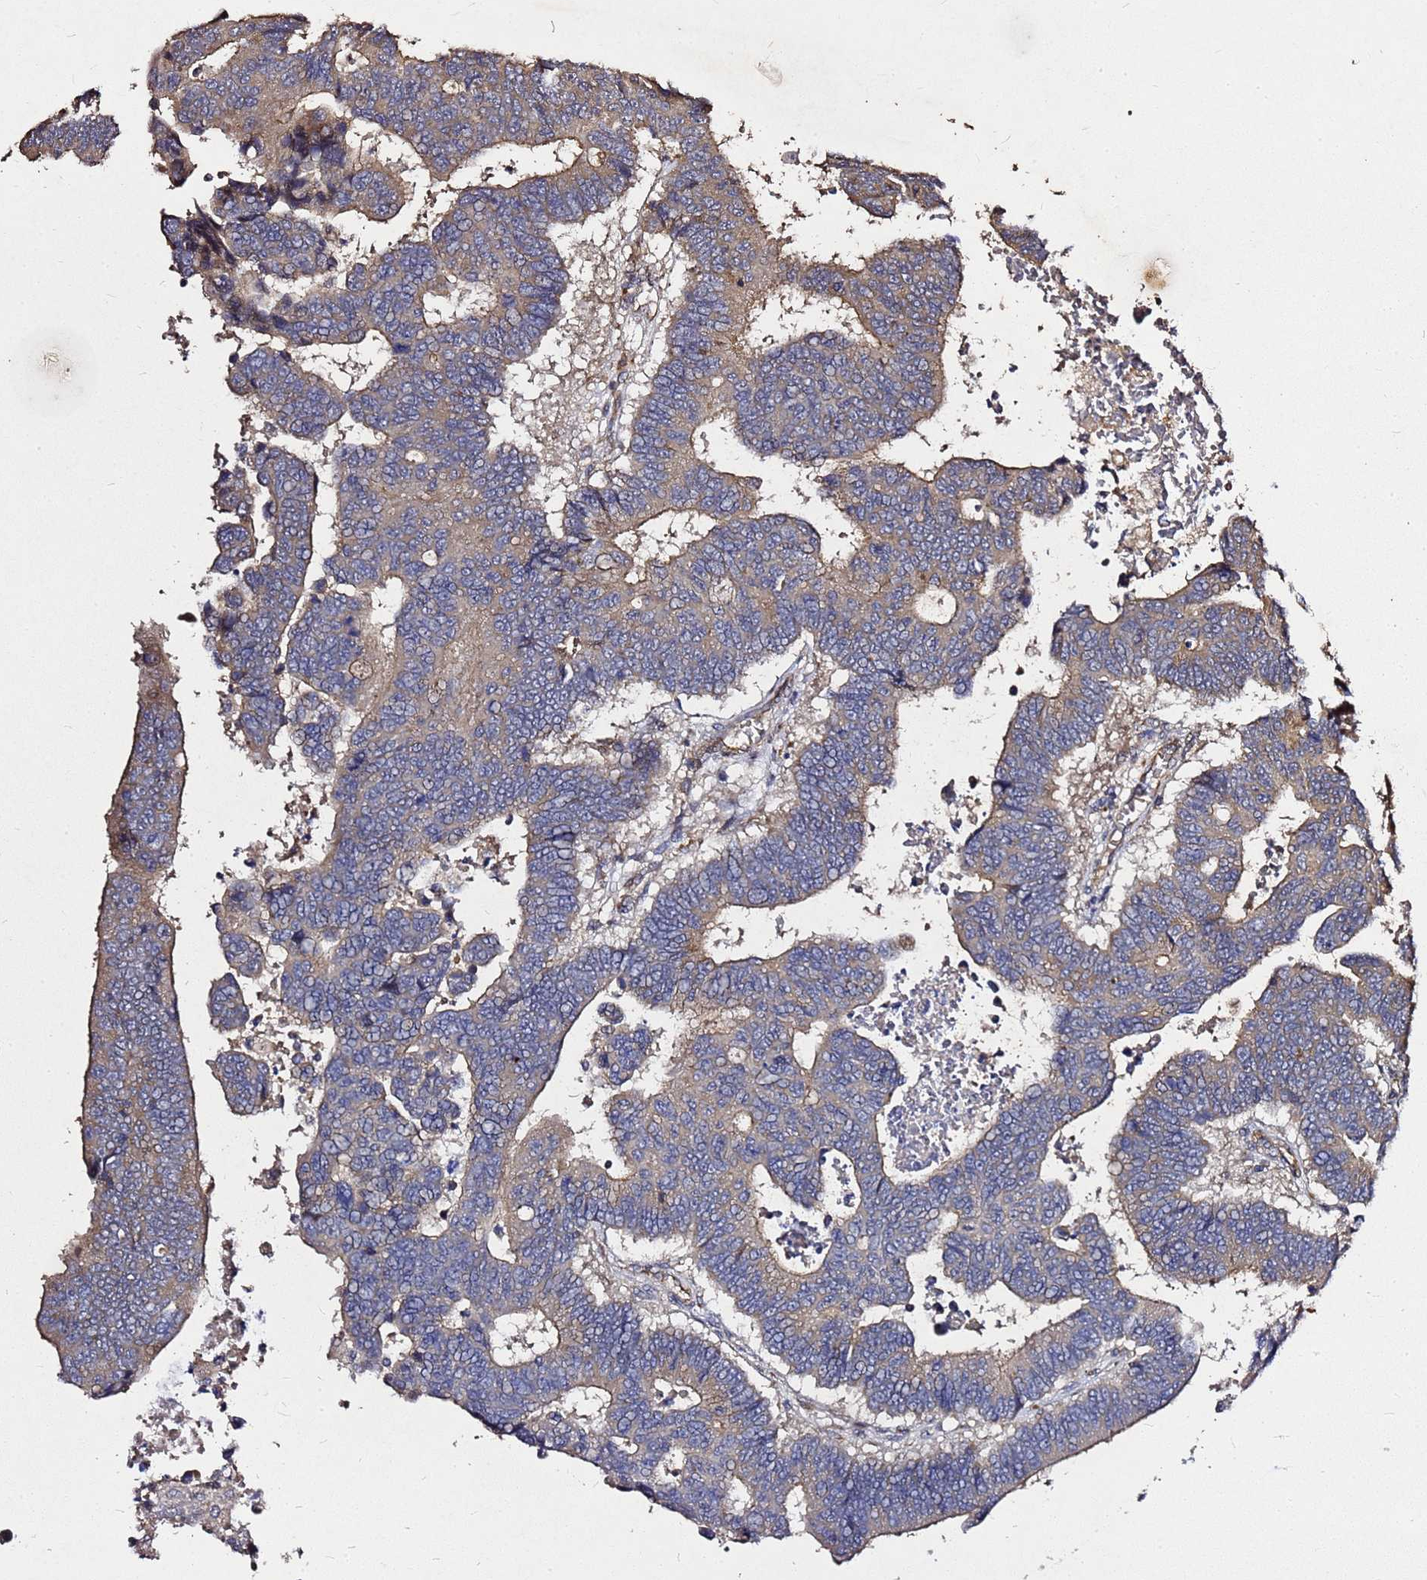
{"staining": {"intensity": "moderate", "quantity": "<25%", "location": "cytoplasmic/membranous"}, "tissue": "colorectal cancer", "cell_type": "Tumor cells", "image_type": "cancer", "snomed": [{"axis": "morphology", "description": "Adenocarcinoma, NOS"}, {"axis": "topography", "description": "Rectum"}], "caption": "Colorectal cancer was stained to show a protein in brown. There is low levels of moderate cytoplasmic/membranous positivity in approximately <25% of tumor cells. (Brightfield microscopy of DAB IHC at high magnification).", "gene": "RSPRY1", "patient": {"sex": "male", "age": 84}}